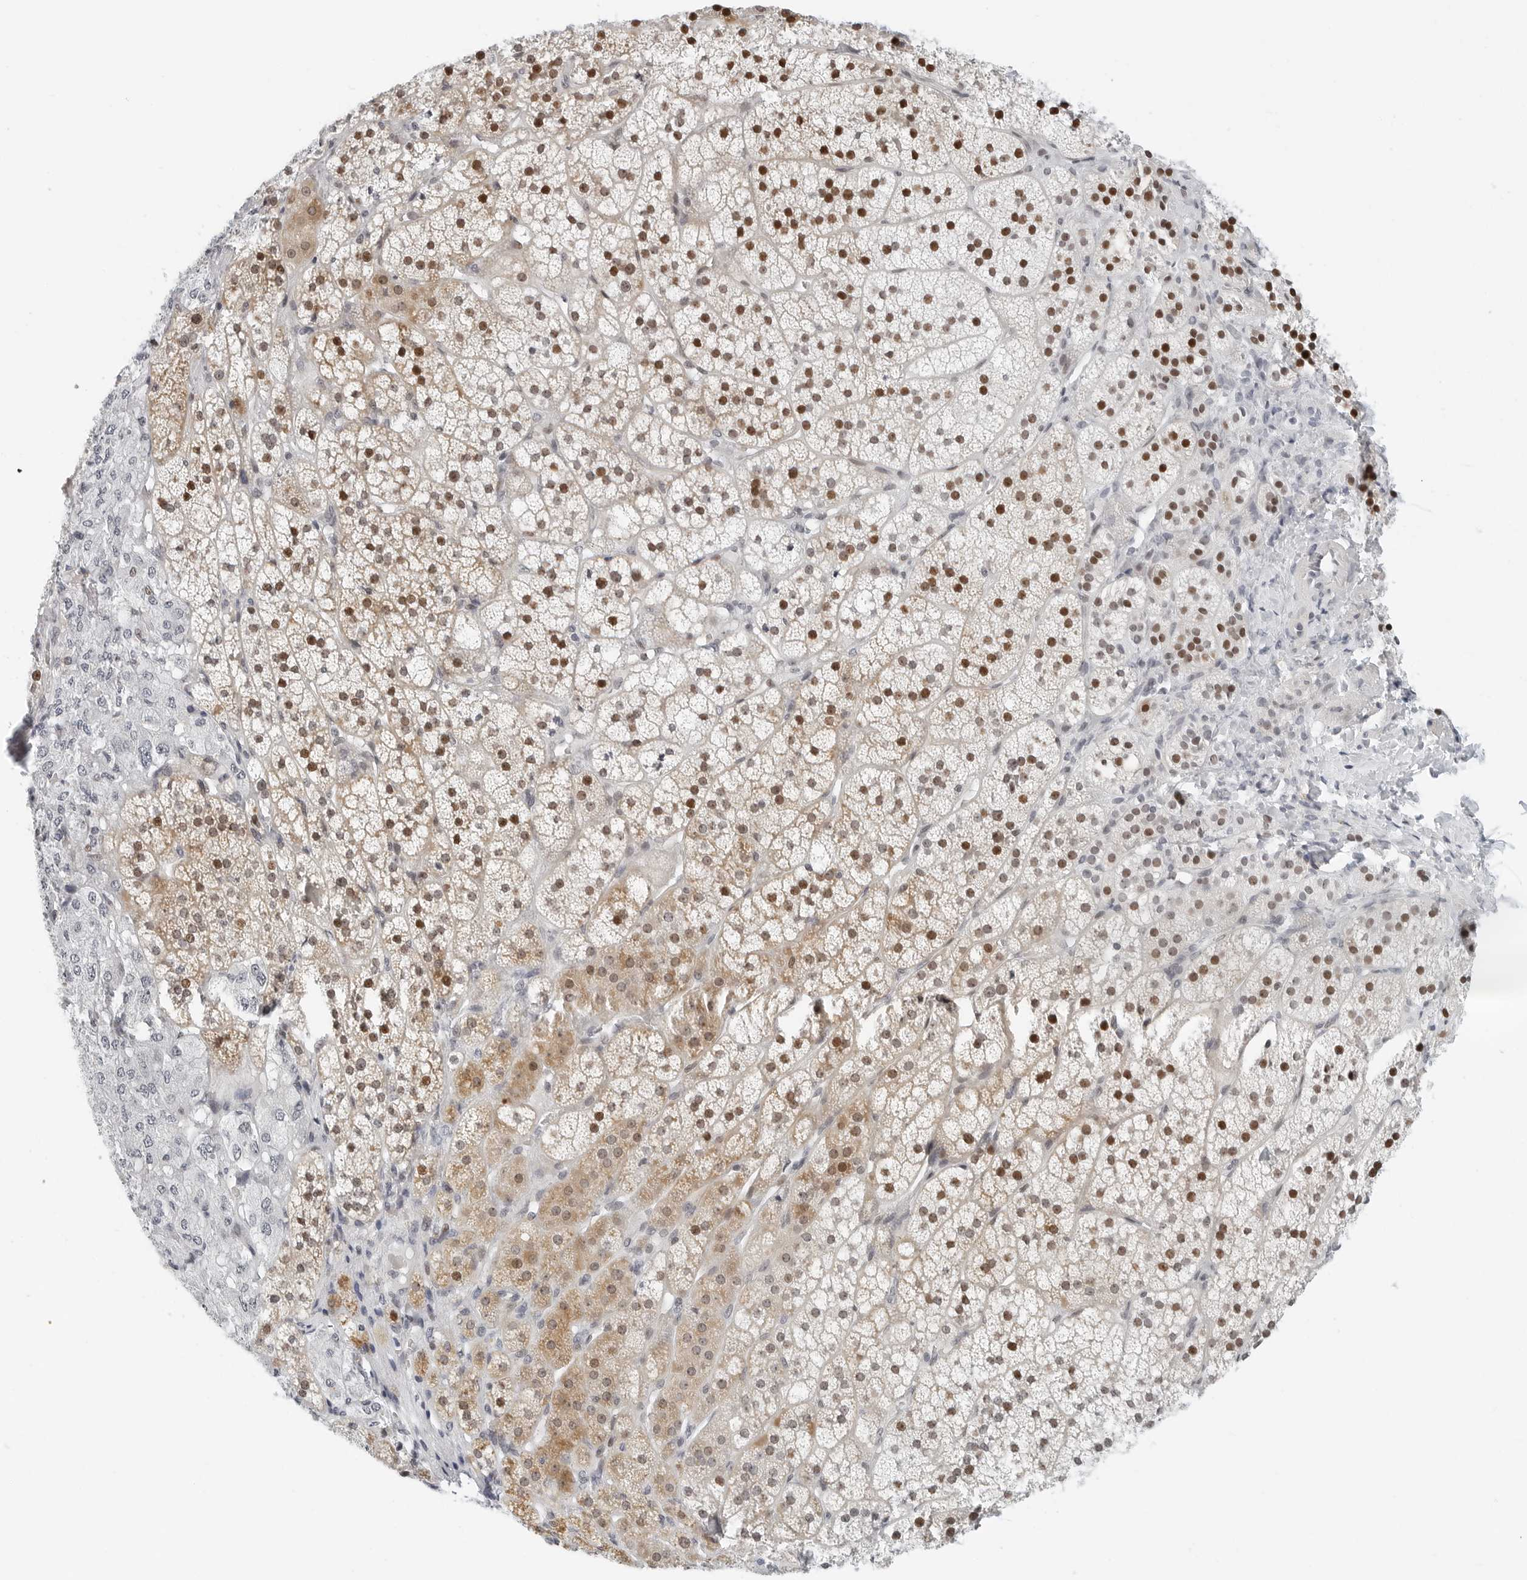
{"staining": {"intensity": "strong", "quantity": "25%-75%", "location": "nuclear"}, "tissue": "adrenal gland", "cell_type": "Glandular cells", "image_type": "normal", "snomed": [{"axis": "morphology", "description": "Normal tissue, NOS"}, {"axis": "topography", "description": "Adrenal gland"}], "caption": "This image reveals immunohistochemistry (IHC) staining of unremarkable human adrenal gland, with high strong nuclear positivity in about 25%-75% of glandular cells.", "gene": "NTMT2", "patient": {"sex": "female", "age": 44}}